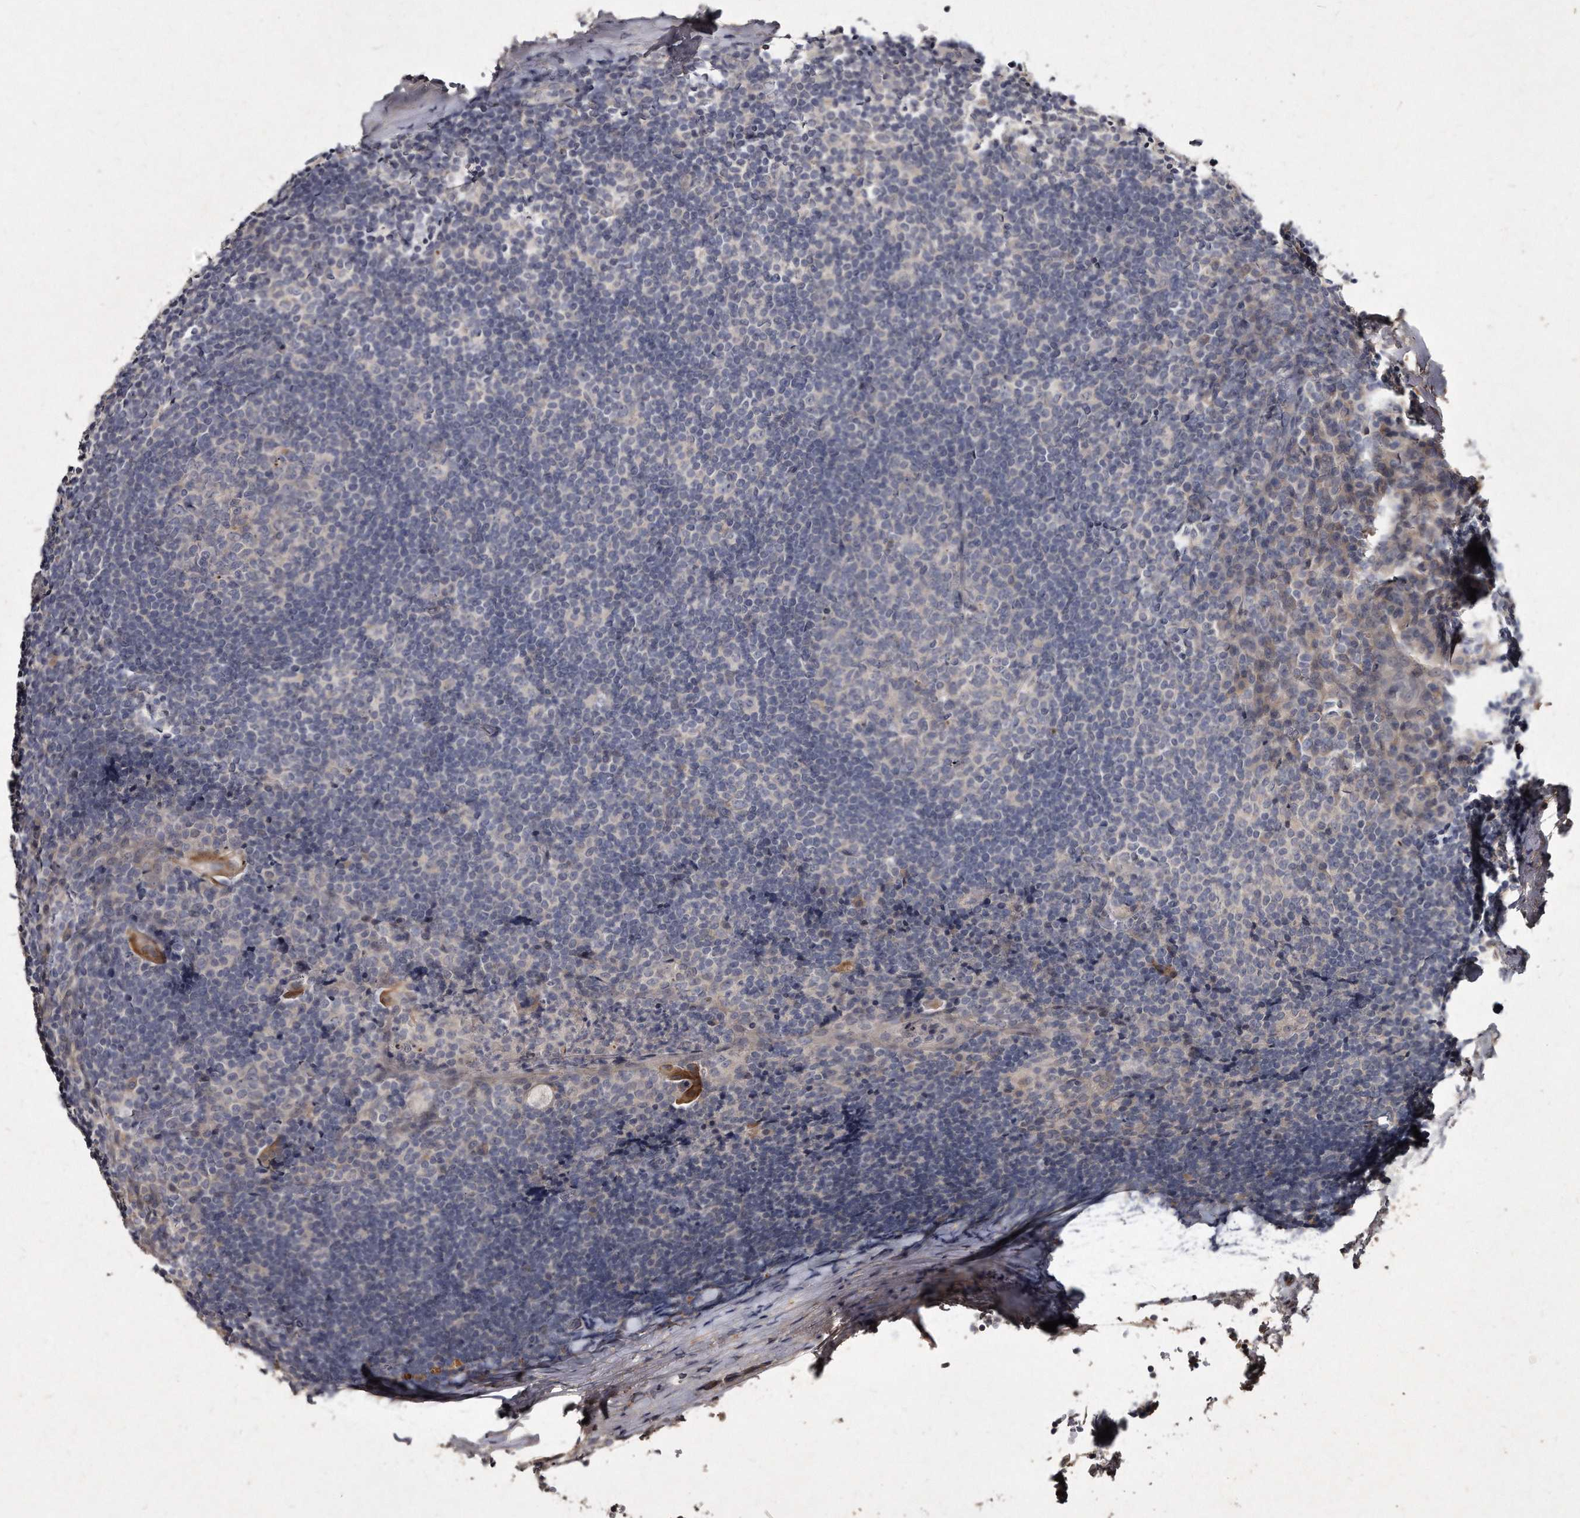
{"staining": {"intensity": "negative", "quantity": "none", "location": "none"}, "tissue": "tonsil", "cell_type": "Germinal center cells", "image_type": "normal", "snomed": [{"axis": "morphology", "description": "Normal tissue, NOS"}, {"axis": "topography", "description": "Tonsil"}], "caption": "Human tonsil stained for a protein using immunohistochemistry demonstrates no positivity in germinal center cells.", "gene": "KLHDC3", "patient": {"sex": "male", "age": 37}}